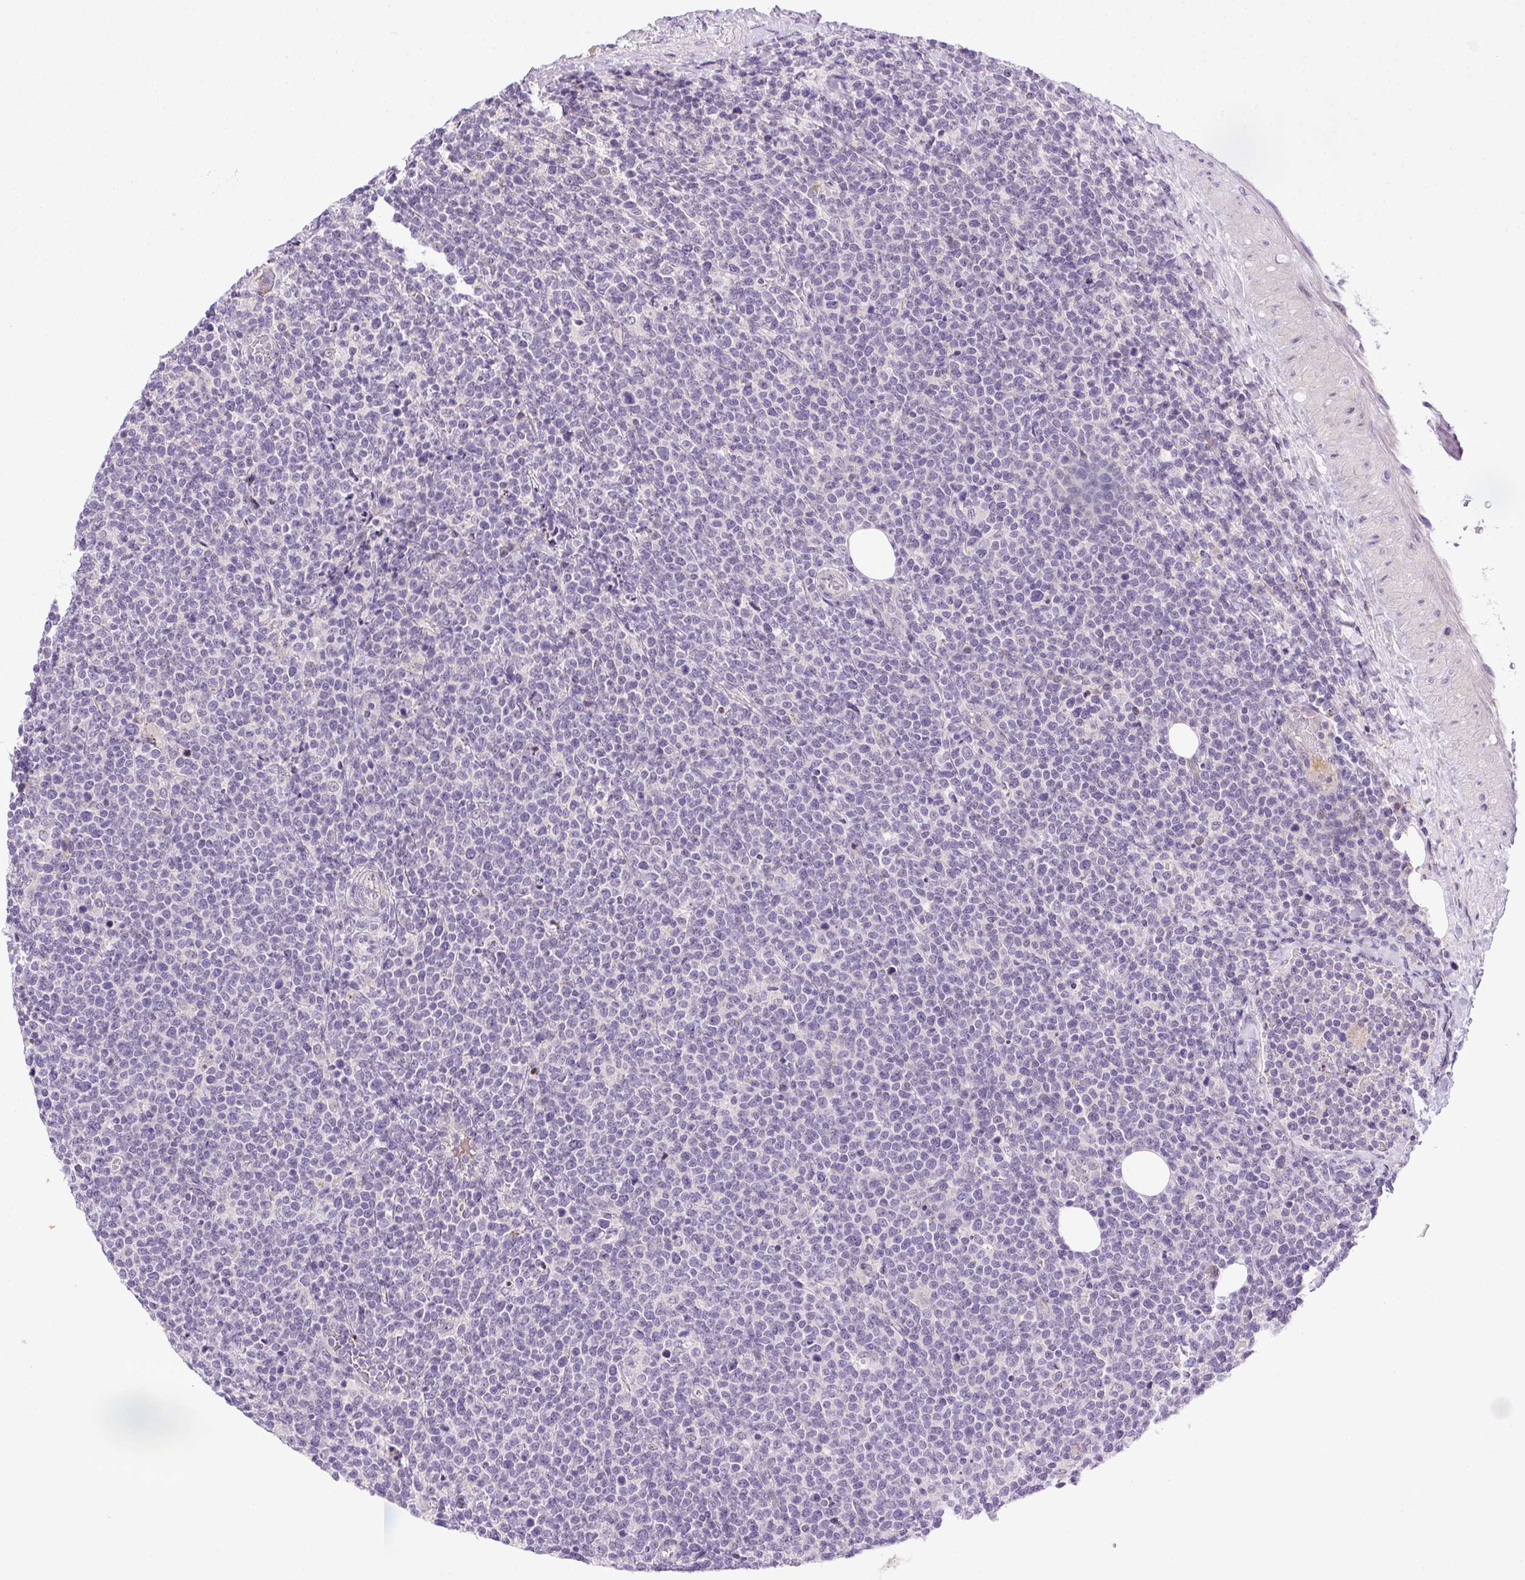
{"staining": {"intensity": "negative", "quantity": "none", "location": "none"}, "tissue": "lymphoma", "cell_type": "Tumor cells", "image_type": "cancer", "snomed": [{"axis": "morphology", "description": "Malignant lymphoma, non-Hodgkin's type, High grade"}, {"axis": "topography", "description": "Lymph node"}], "caption": "Immunohistochemistry of human high-grade malignant lymphoma, non-Hodgkin's type reveals no expression in tumor cells.", "gene": "LRRTM1", "patient": {"sex": "male", "age": 61}}